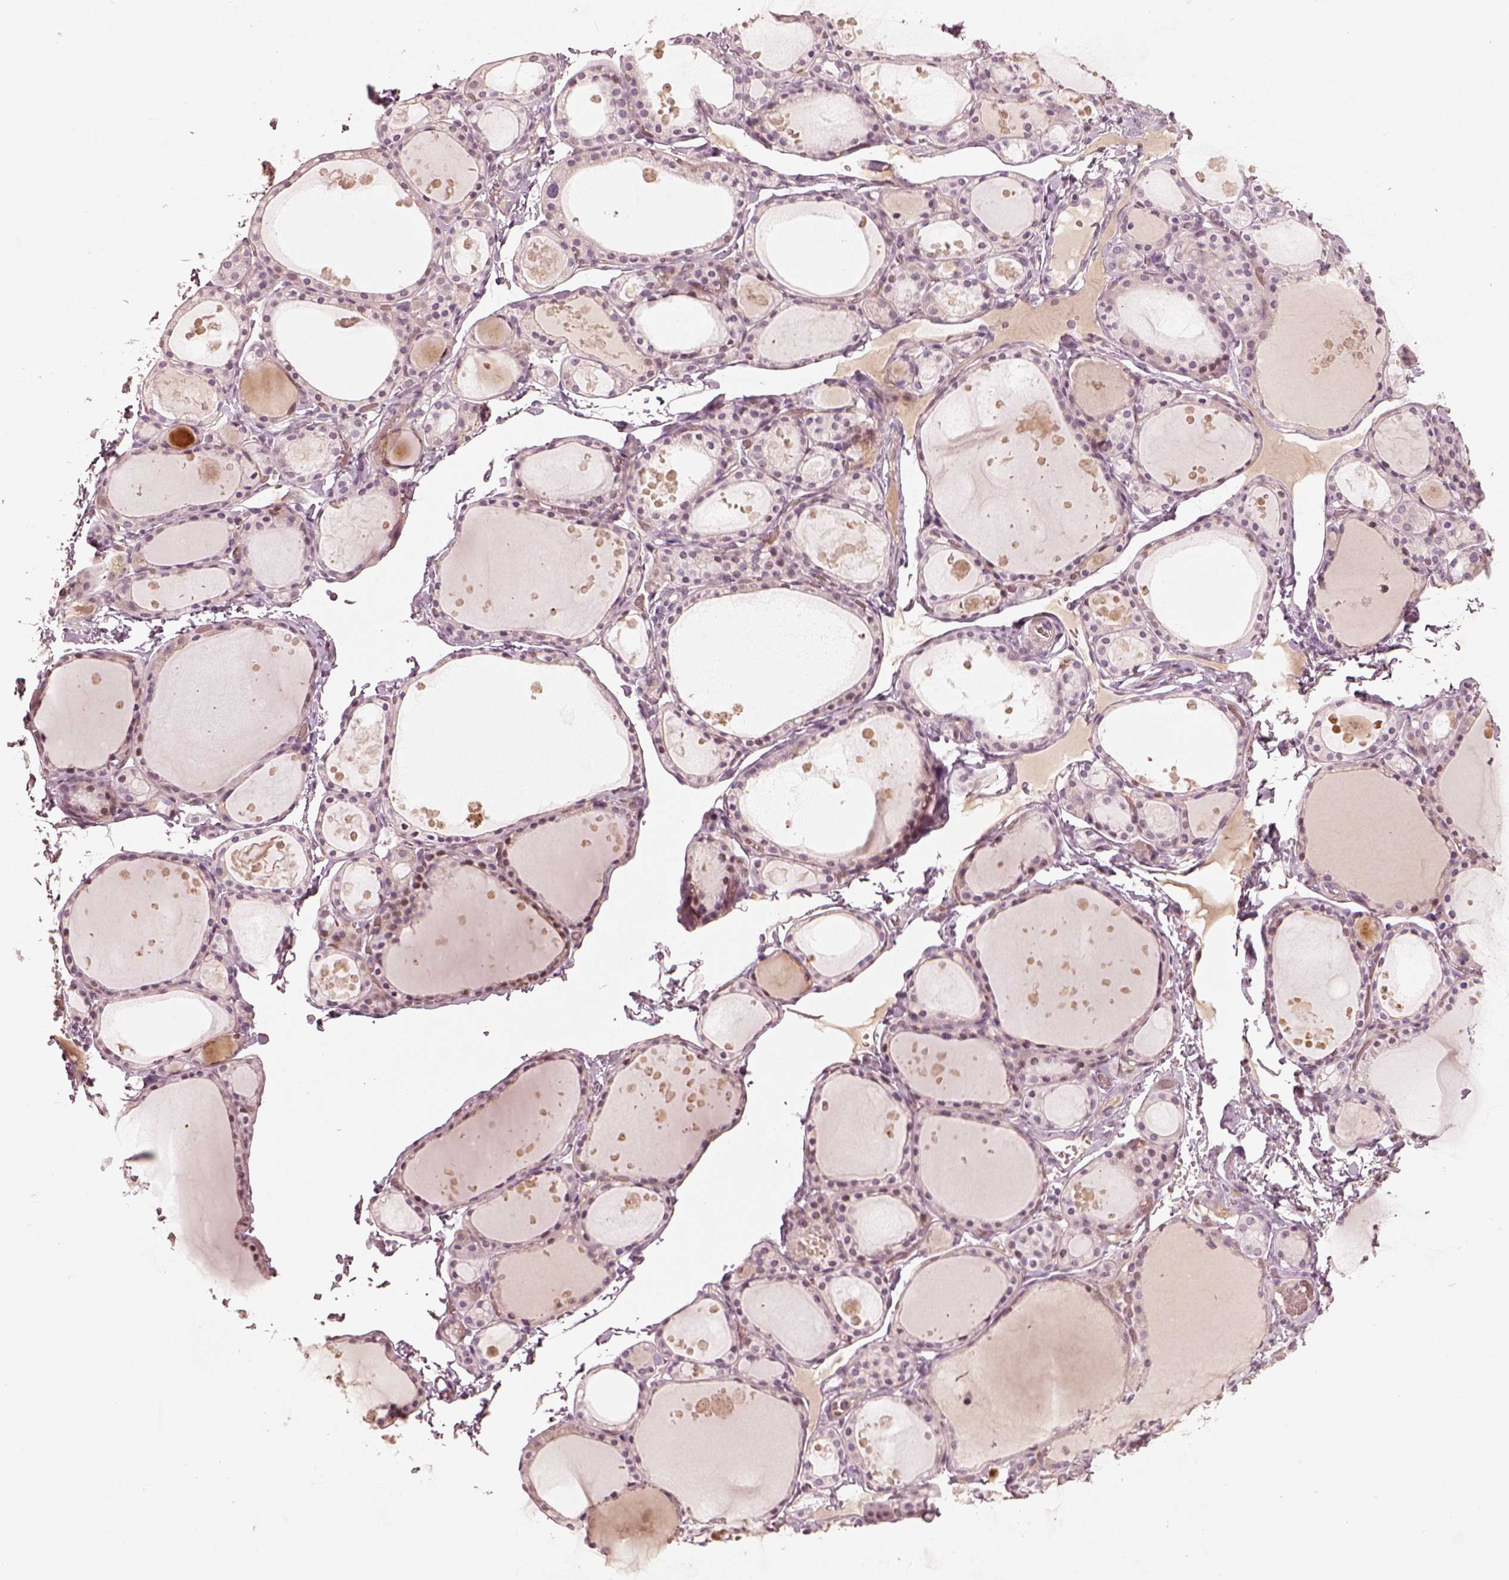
{"staining": {"intensity": "negative", "quantity": "none", "location": "none"}, "tissue": "thyroid gland", "cell_type": "Glandular cells", "image_type": "normal", "snomed": [{"axis": "morphology", "description": "Normal tissue, NOS"}, {"axis": "topography", "description": "Thyroid gland"}], "caption": "High power microscopy image of an immunohistochemistry (IHC) histopathology image of unremarkable thyroid gland, revealing no significant staining in glandular cells. (DAB immunohistochemistry visualized using brightfield microscopy, high magnification).", "gene": "MADCAM1", "patient": {"sex": "male", "age": 68}}